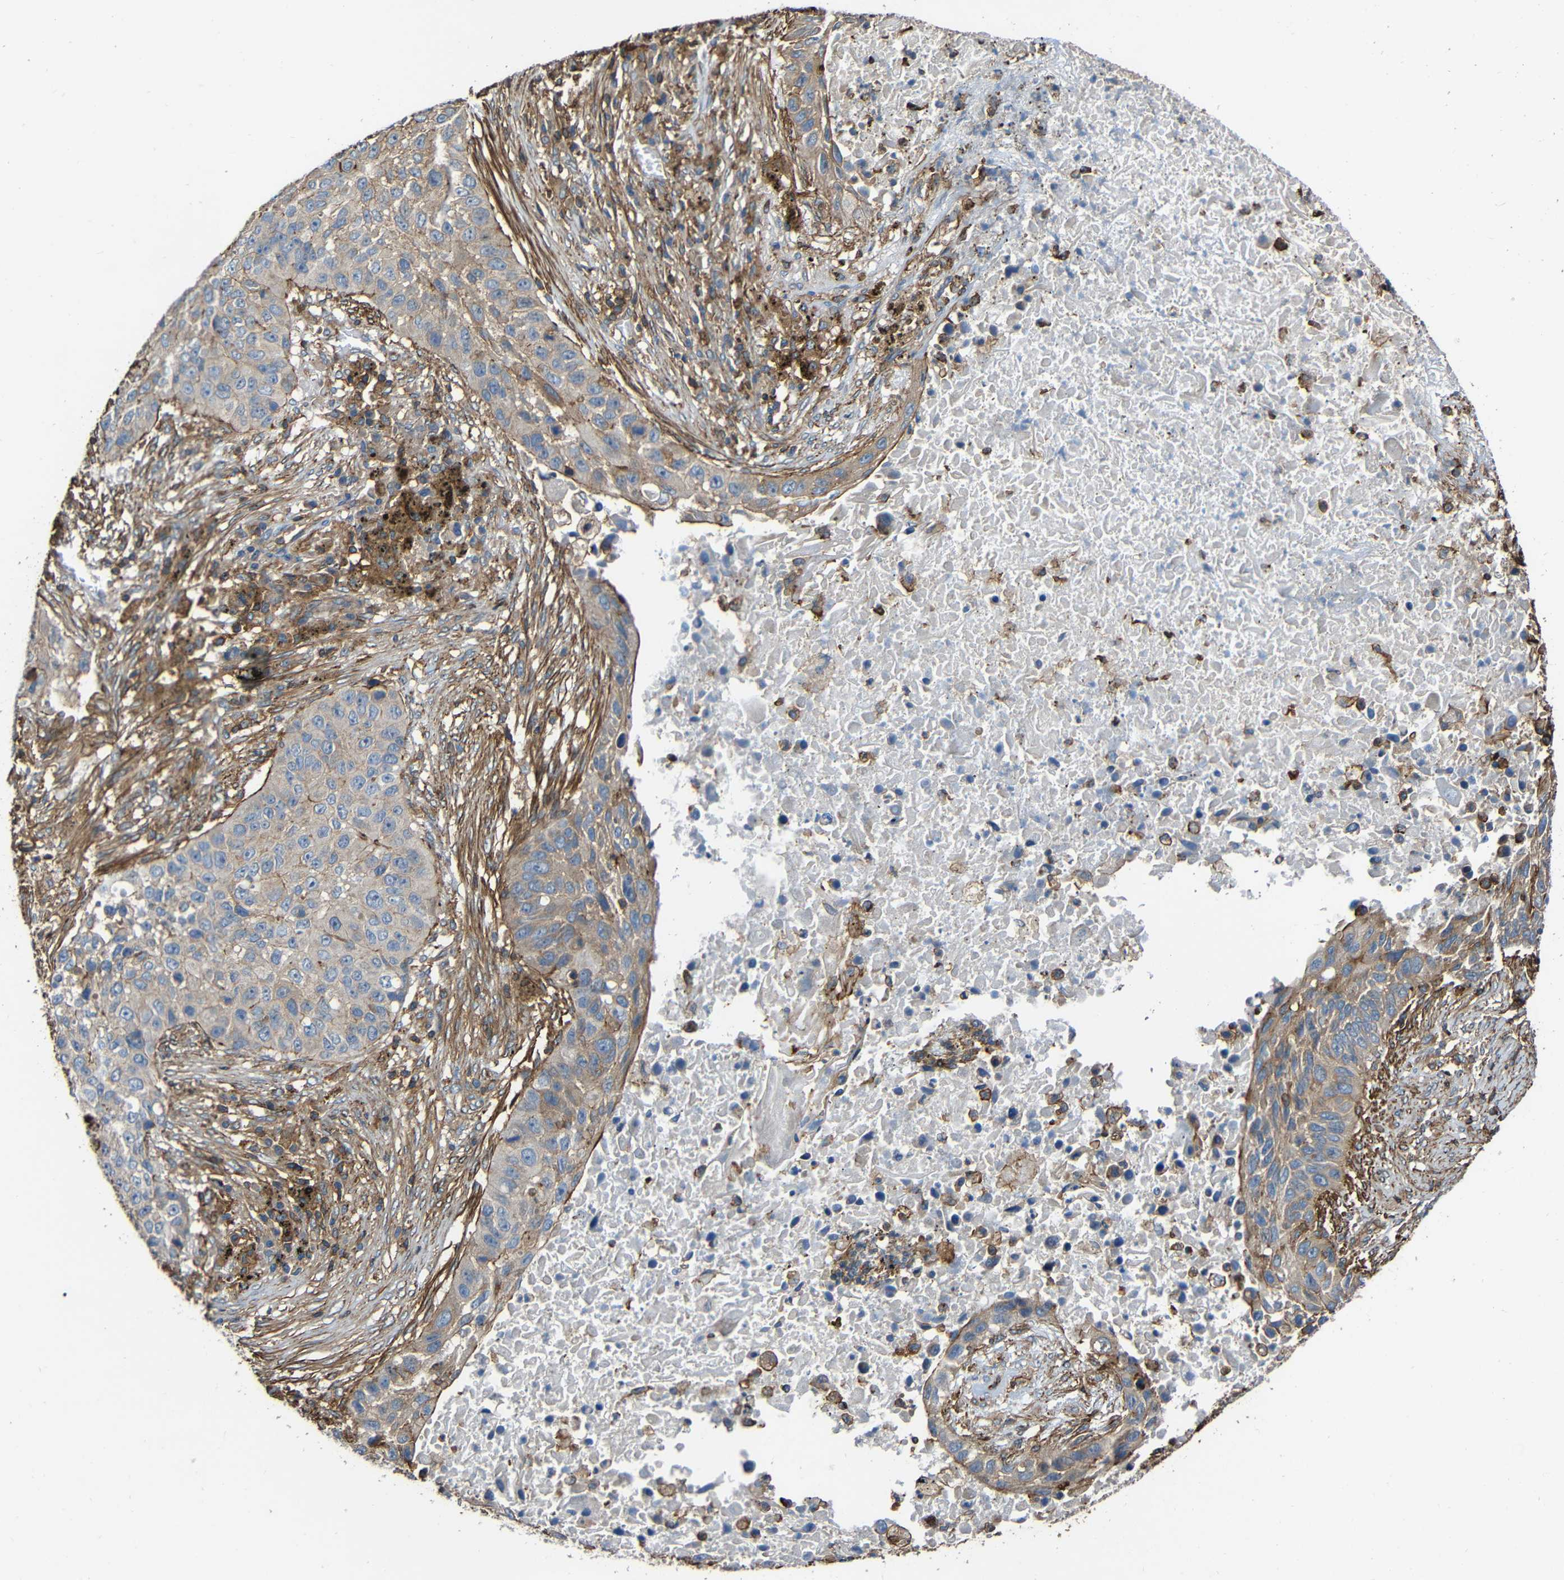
{"staining": {"intensity": "weak", "quantity": "<25%", "location": "cytoplasmic/membranous"}, "tissue": "lung cancer", "cell_type": "Tumor cells", "image_type": "cancer", "snomed": [{"axis": "morphology", "description": "Squamous cell carcinoma, NOS"}, {"axis": "topography", "description": "Lung"}], "caption": "Immunohistochemical staining of human squamous cell carcinoma (lung) reveals no significant positivity in tumor cells.", "gene": "RHOT2", "patient": {"sex": "male", "age": 57}}